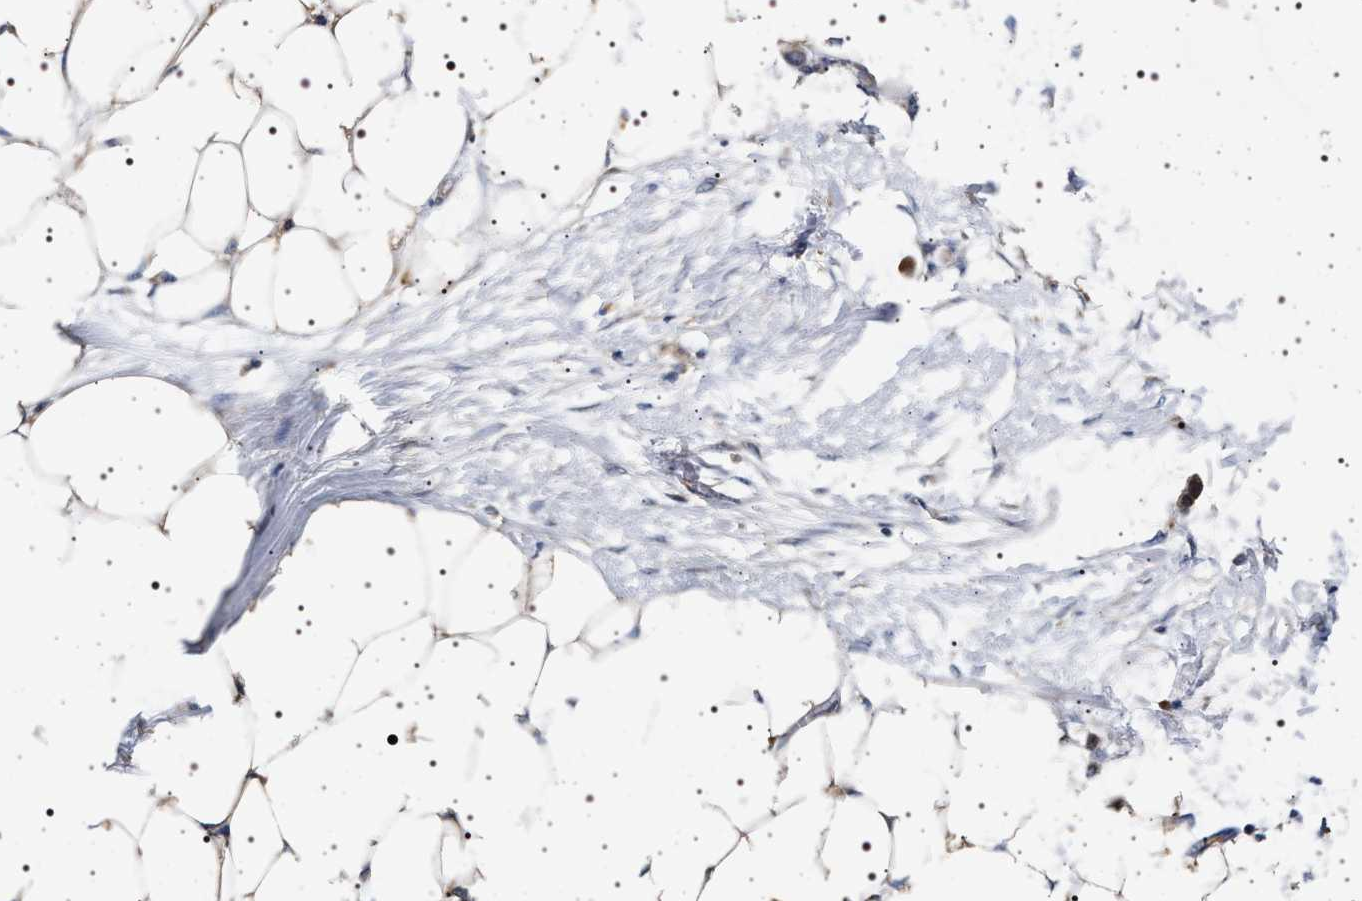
{"staining": {"intensity": "moderate", "quantity": "25%-75%", "location": "cytoplasmic/membranous"}, "tissue": "adipose tissue", "cell_type": "Adipocytes", "image_type": "normal", "snomed": [{"axis": "morphology", "description": "Normal tissue, NOS"}, {"axis": "morphology", "description": "Adenocarcinoma, NOS"}, {"axis": "topography", "description": "Colon"}, {"axis": "topography", "description": "Peripheral nerve tissue"}], "caption": "Brown immunohistochemical staining in normal adipose tissue displays moderate cytoplasmic/membranous staining in about 25%-75% of adipocytes.", "gene": "DCBLD2", "patient": {"sex": "male", "age": 14}}